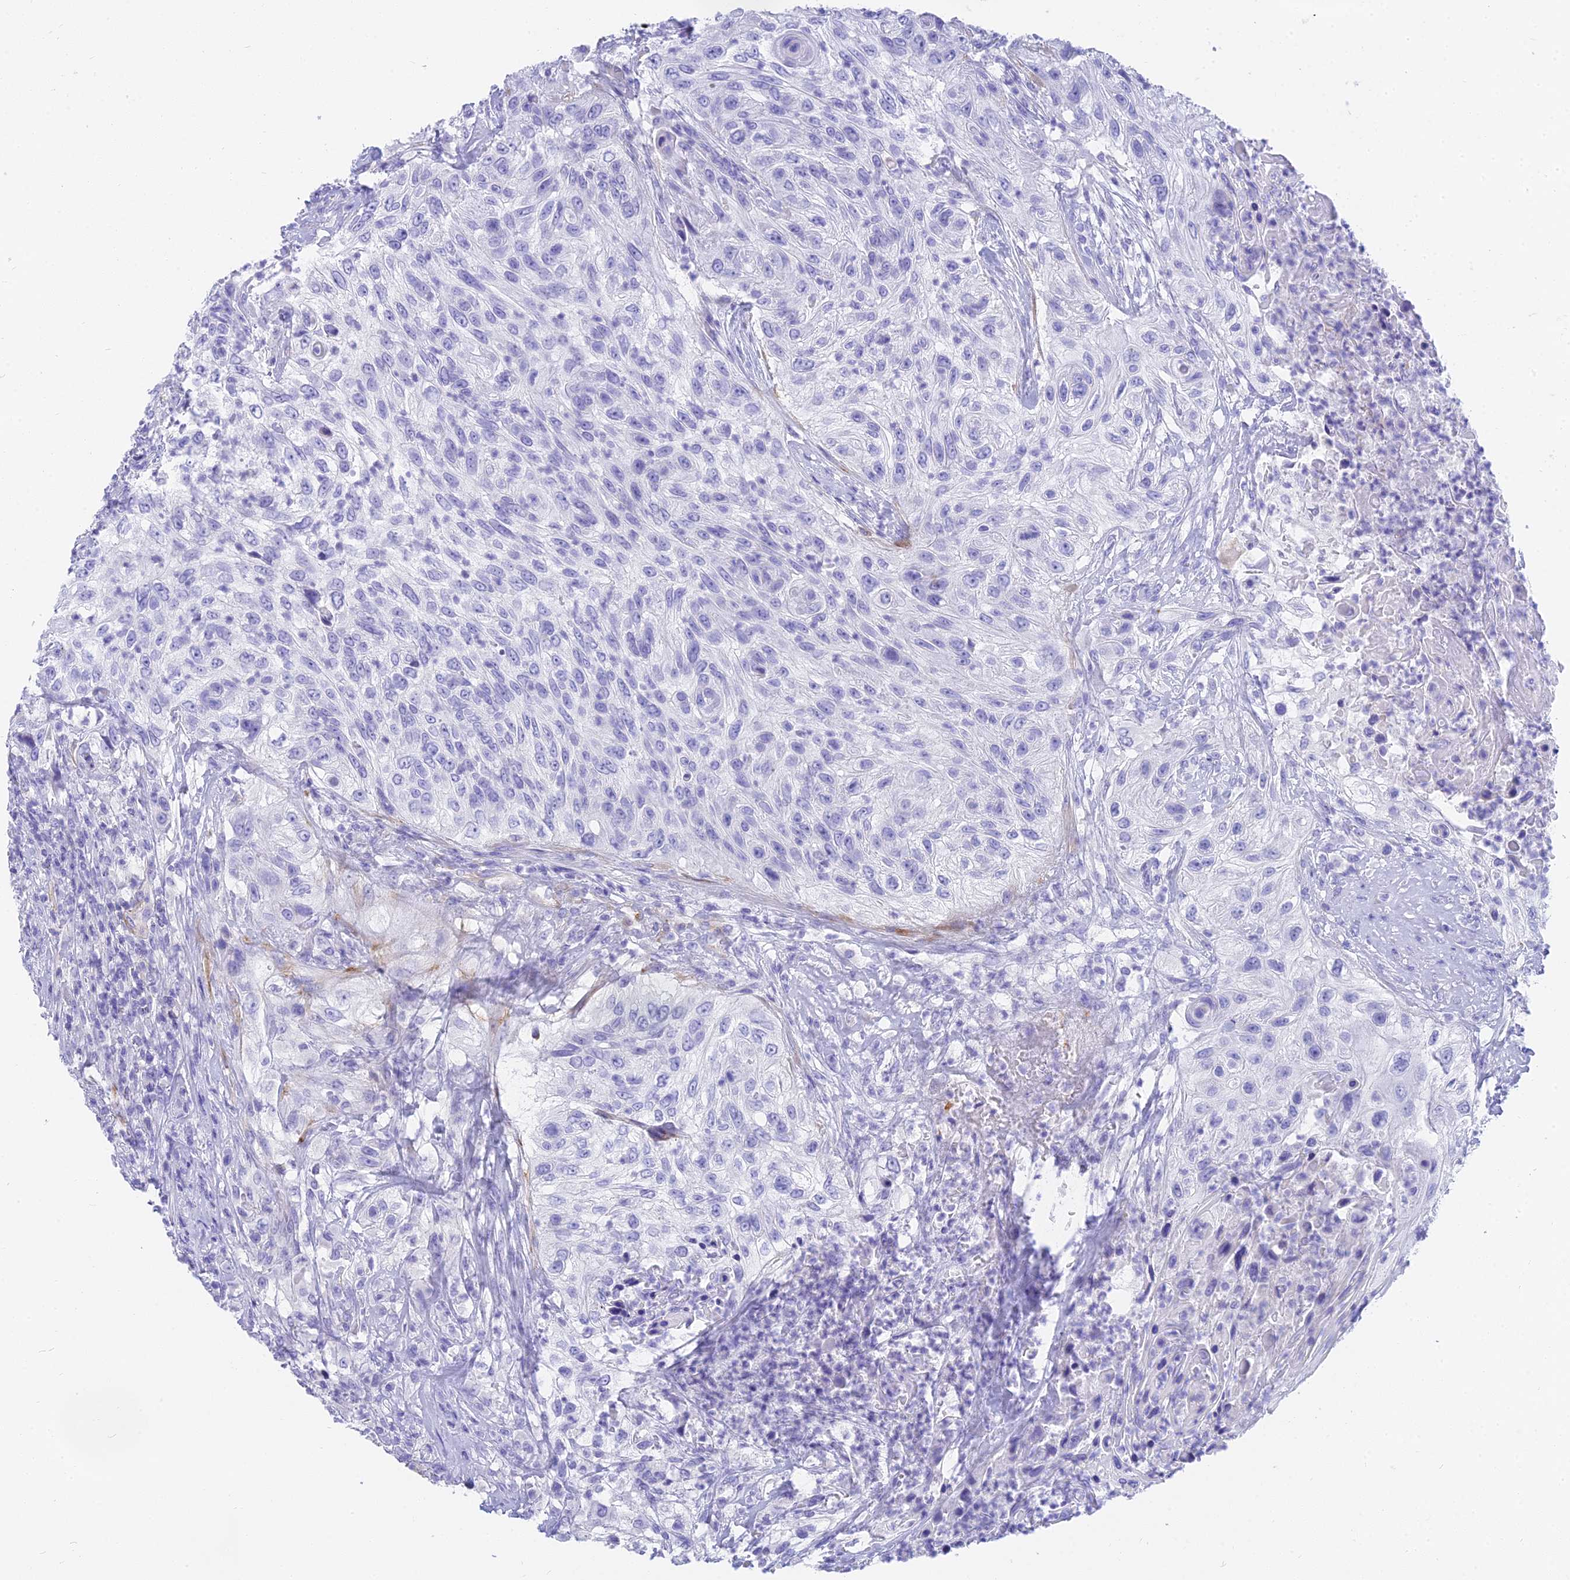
{"staining": {"intensity": "negative", "quantity": "none", "location": "none"}, "tissue": "urothelial cancer", "cell_type": "Tumor cells", "image_type": "cancer", "snomed": [{"axis": "morphology", "description": "Urothelial carcinoma, High grade"}, {"axis": "topography", "description": "Urinary bladder"}], "caption": "Tumor cells are negative for brown protein staining in high-grade urothelial carcinoma.", "gene": "SLC36A2", "patient": {"sex": "female", "age": 60}}